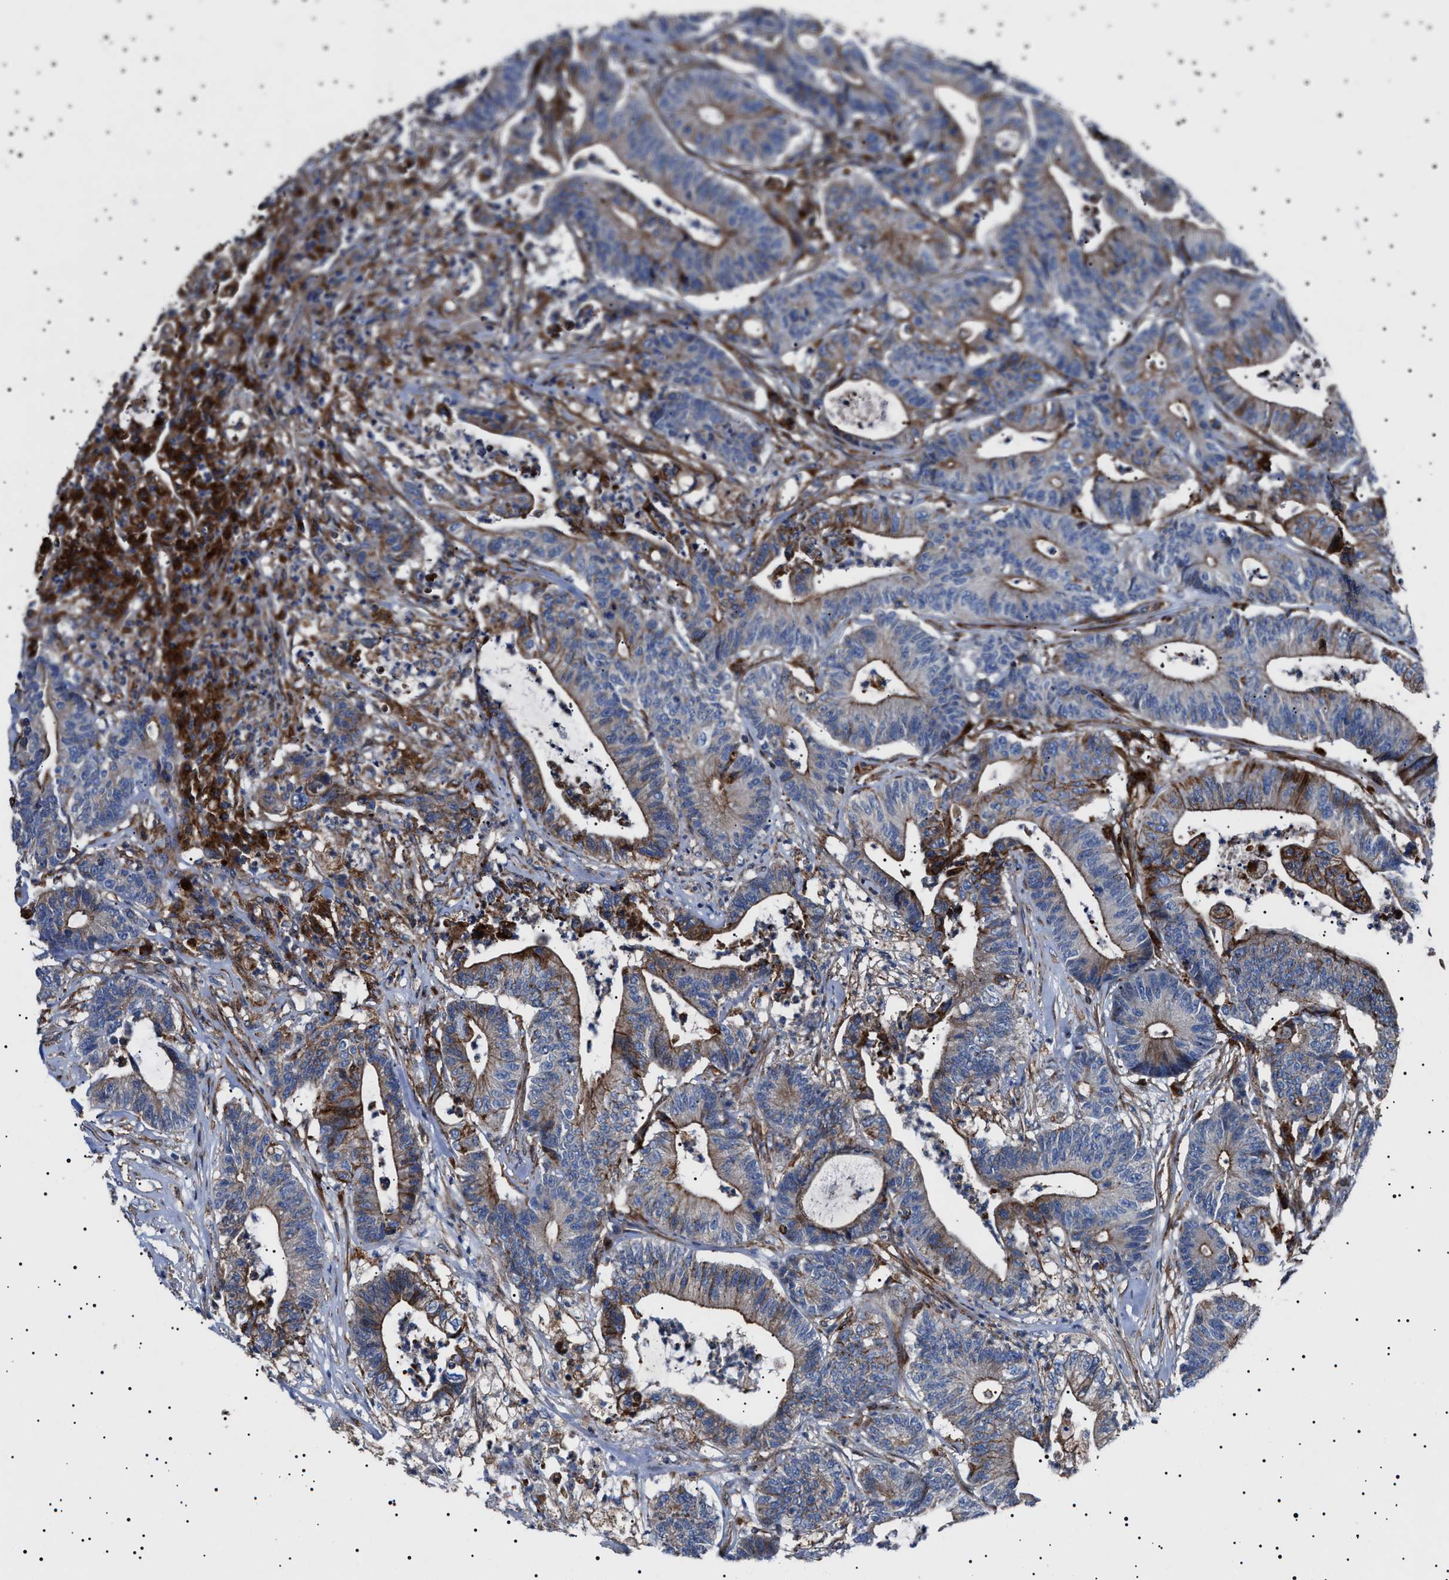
{"staining": {"intensity": "moderate", "quantity": "25%-75%", "location": "cytoplasmic/membranous"}, "tissue": "colorectal cancer", "cell_type": "Tumor cells", "image_type": "cancer", "snomed": [{"axis": "morphology", "description": "Adenocarcinoma, NOS"}, {"axis": "topography", "description": "Colon"}], "caption": "A brown stain shows moderate cytoplasmic/membranous positivity of a protein in human colorectal adenocarcinoma tumor cells. (IHC, brightfield microscopy, high magnification).", "gene": "NEU1", "patient": {"sex": "female", "age": 84}}